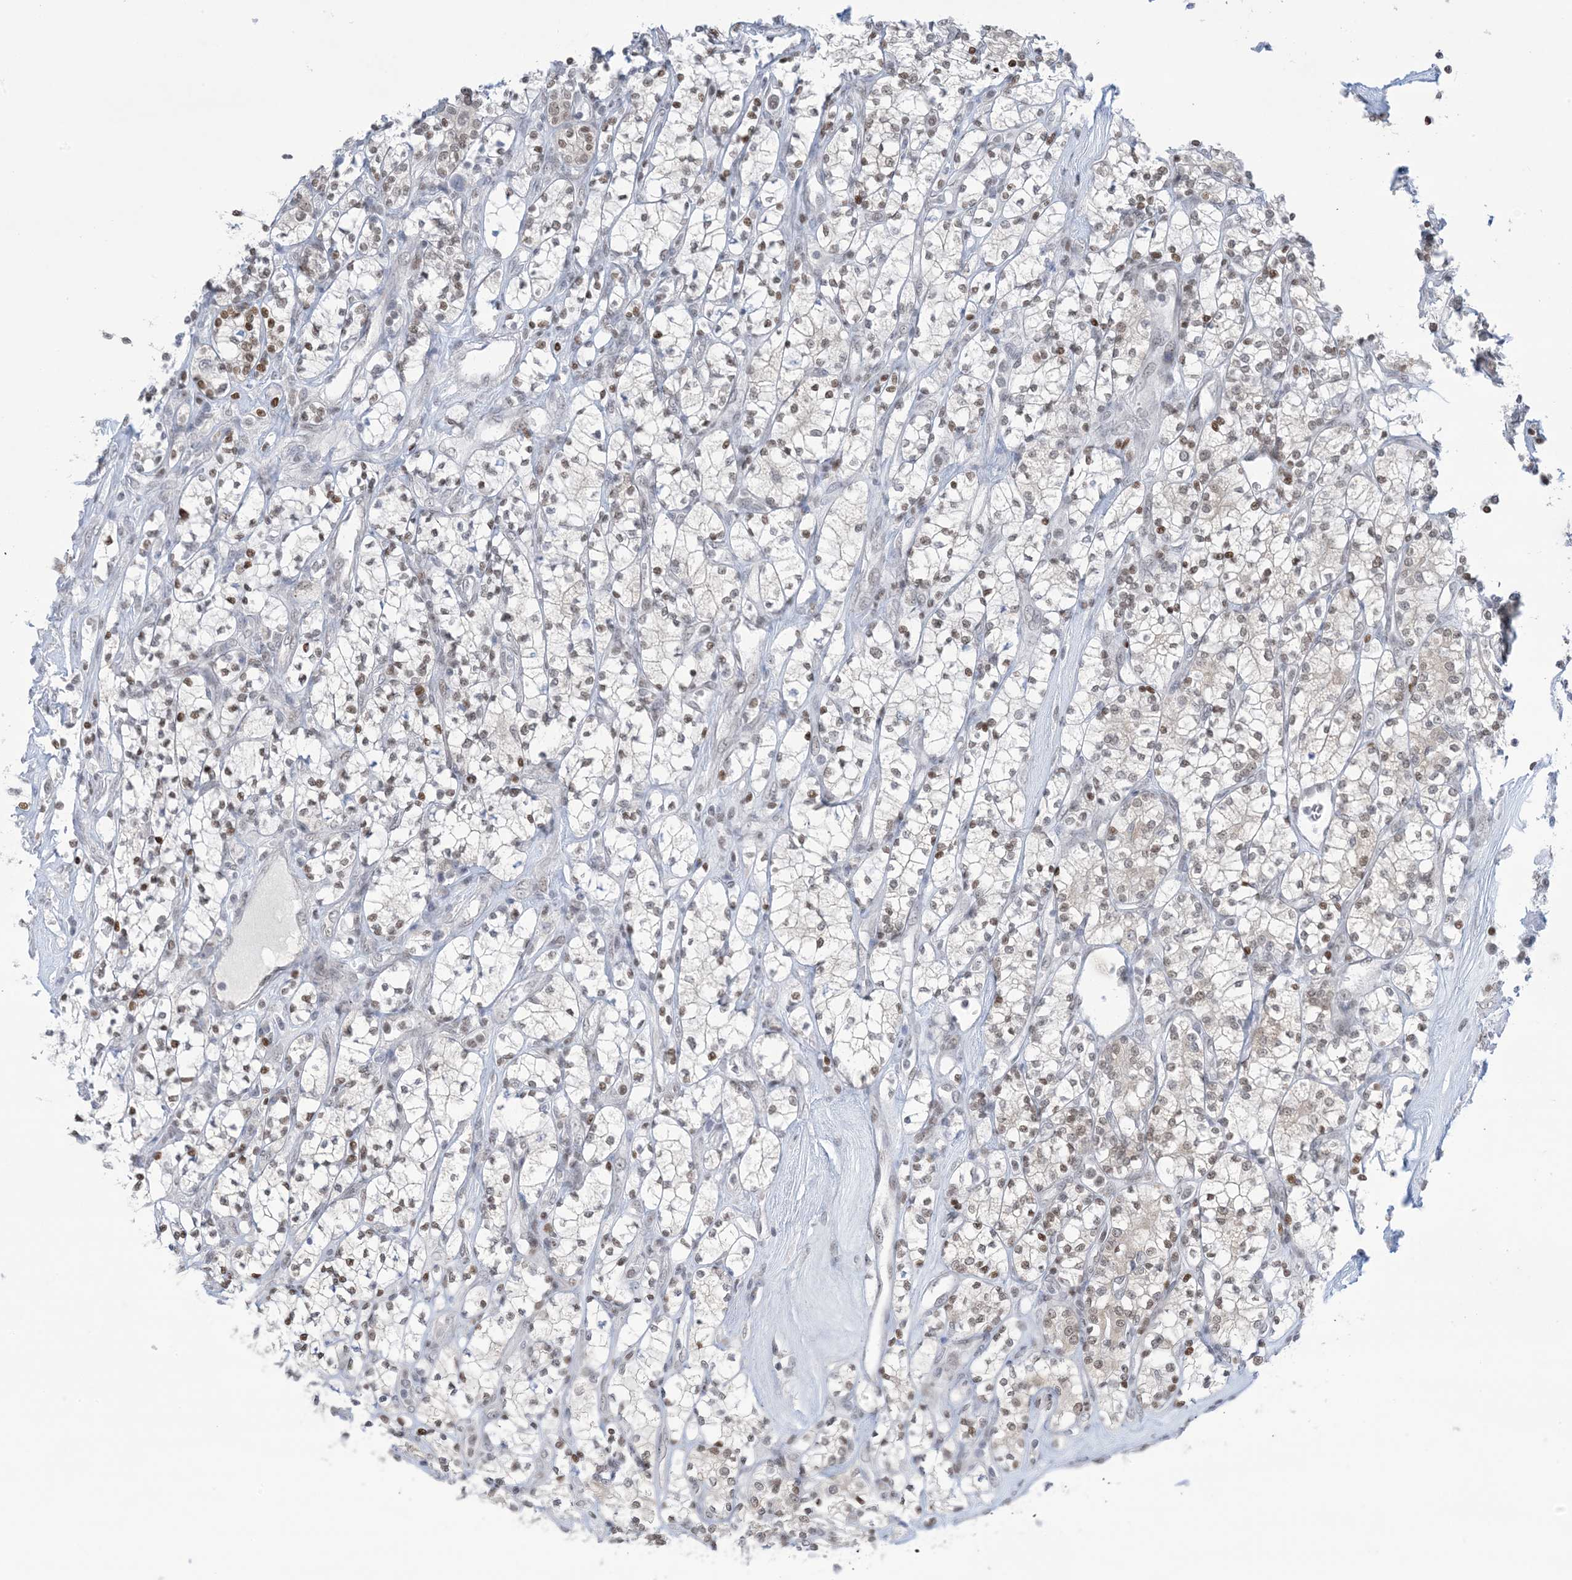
{"staining": {"intensity": "moderate", "quantity": "<25%", "location": "nuclear"}, "tissue": "renal cancer", "cell_type": "Tumor cells", "image_type": "cancer", "snomed": [{"axis": "morphology", "description": "Adenocarcinoma, NOS"}, {"axis": "topography", "description": "Kidney"}], "caption": "Protein expression analysis of human renal cancer reveals moderate nuclear expression in approximately <25% of tumor cells.", "gene": "TFPT", "patient": {"sex": "male", "age": 77}}